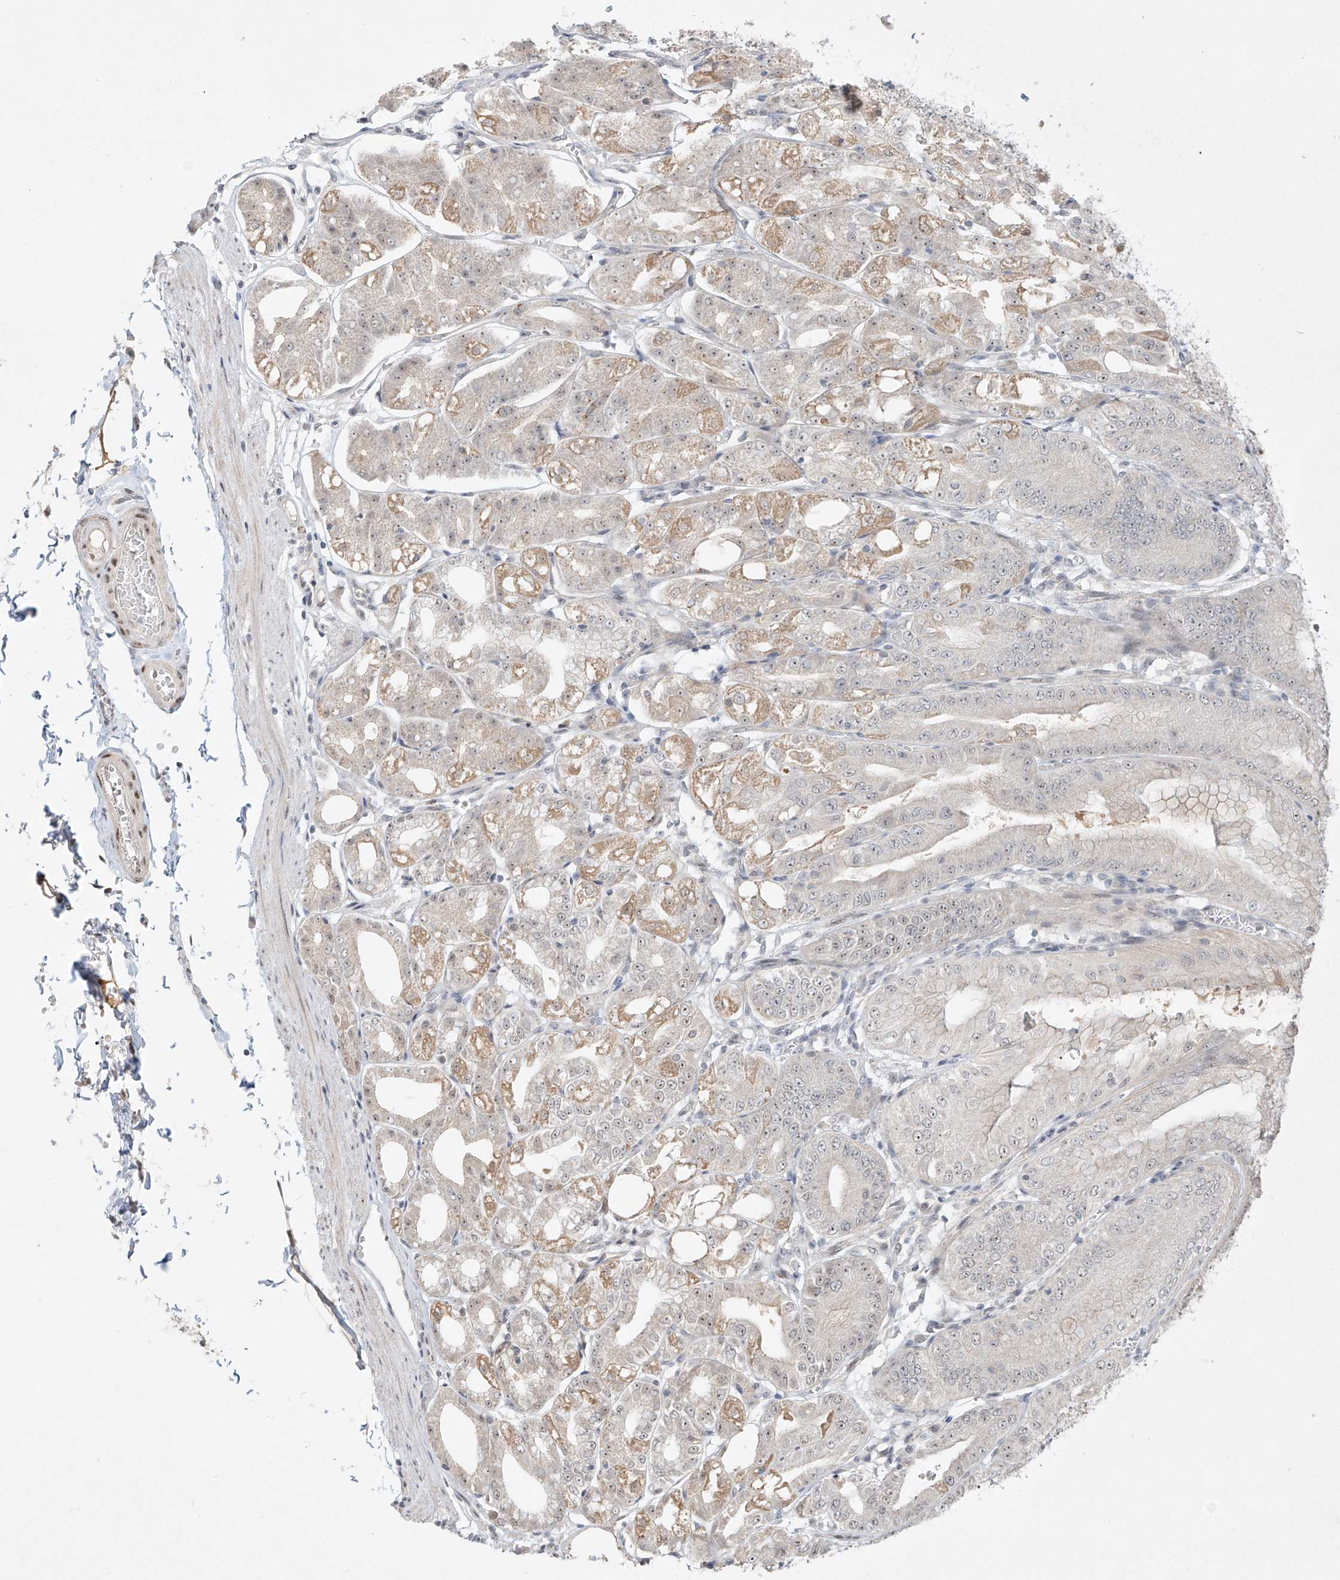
{"staining": {"intensity": "weak", "quantity": "<25%", "location": "cytoplasmic/membranous,nuclear"}, "tissue": "stomach", "cell_type": "Glandular cells", "image_type": "normal", "snomed": [{"axis": "morphology", "description": "Normal tissue, NOS"}, {"axis": "topography", "description": "Stomach, lower"}], "caption": "Immunohistochemical staining of unremarkable human stomach shows no significant staining in glandular cells.", "gene": "TASP1", "patient": {"sex": "male", "age": 71}}